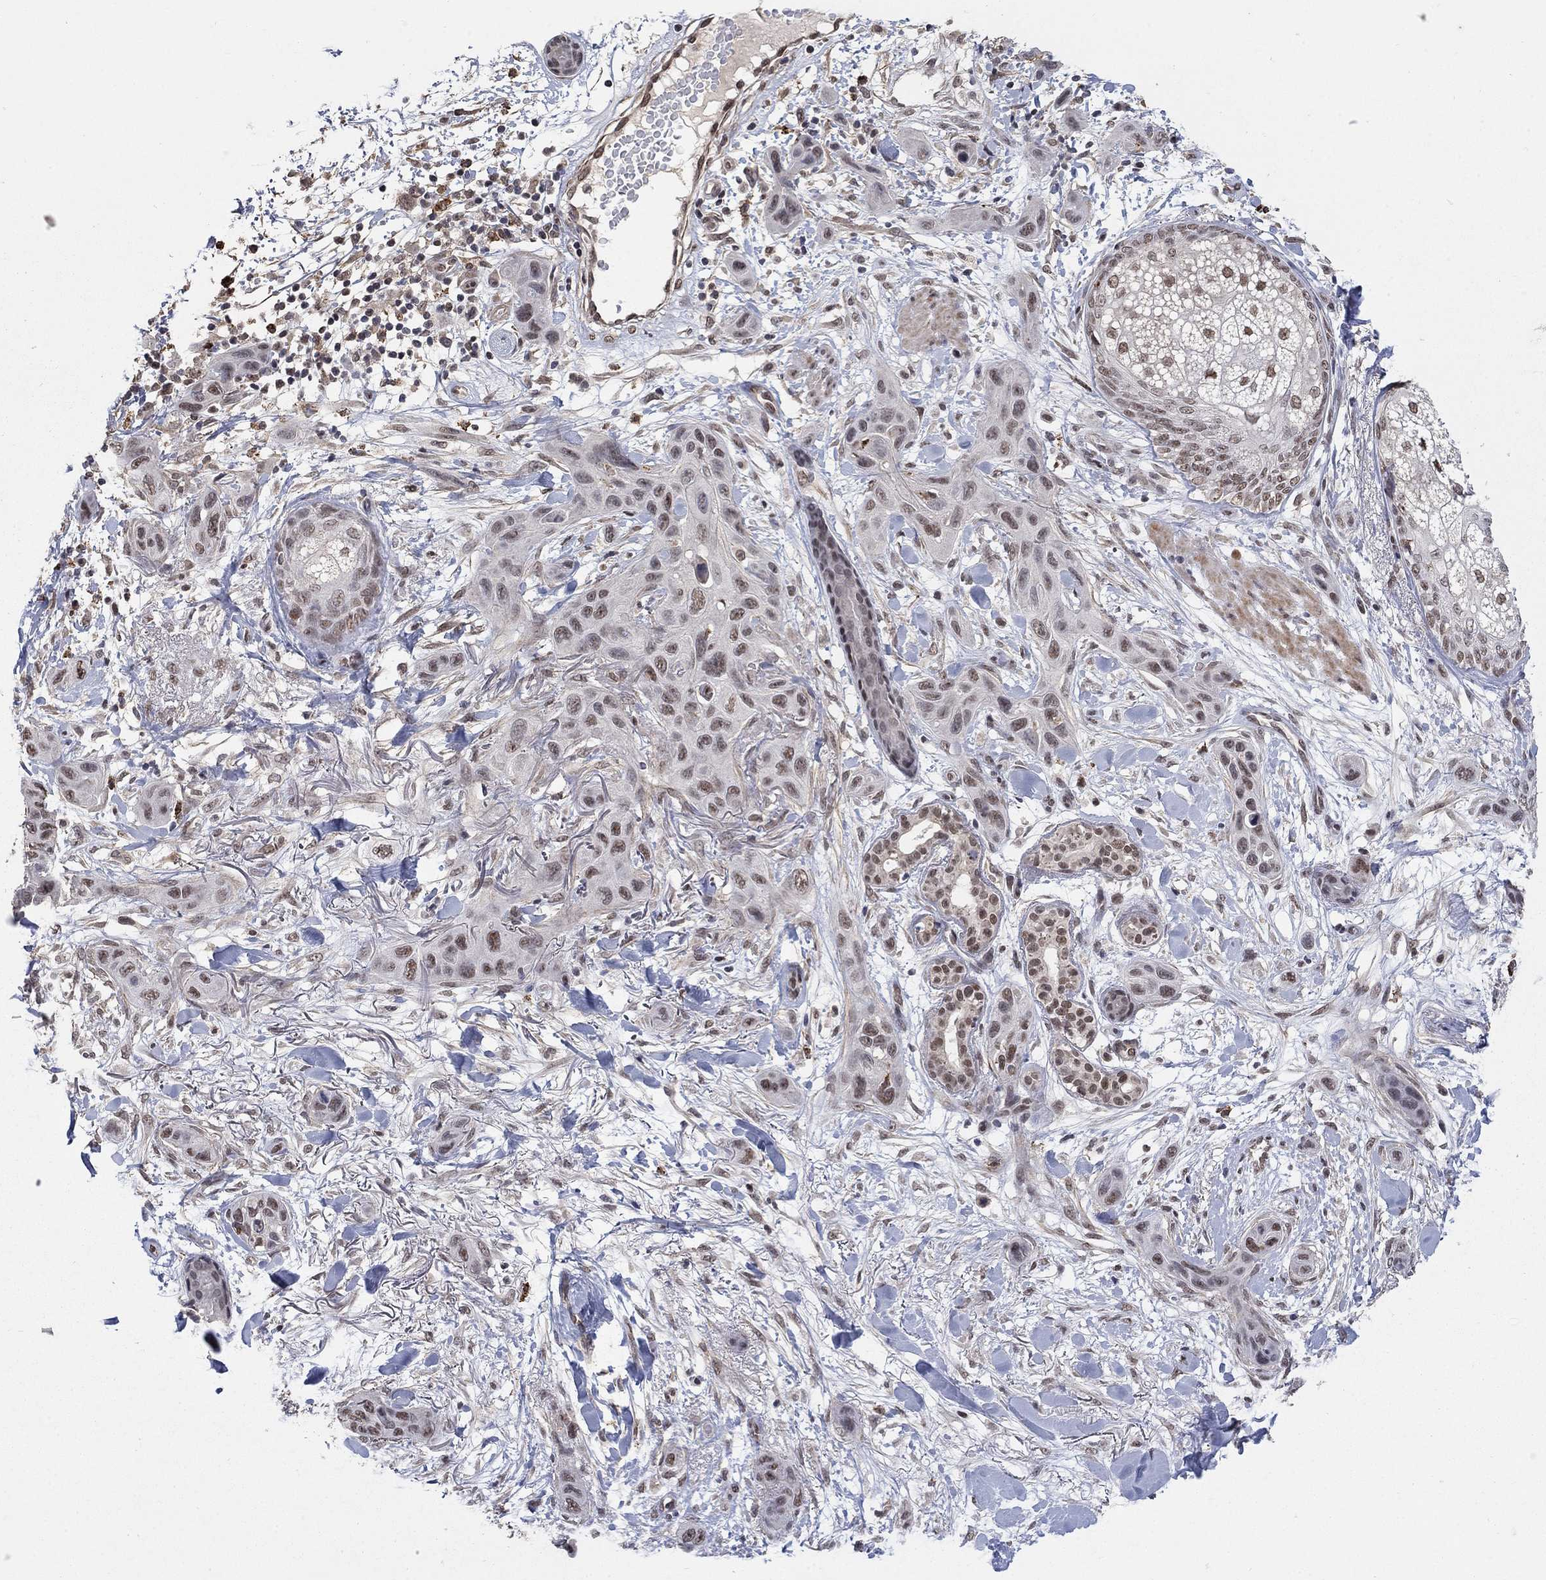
{"staining": {"intensity": "moderate", "quantity": "25%-75%", "location": "nuclear"}, "tissue": "skin cancer", "cell_type": "Tumor cells", "image_type": "cancer", "snomed": [{"axis": "morphology", "description": "Squamous cell carcinoma, NOS"}, {"axis": "topography", "description": "Skin"}], "caption": "This image exhibits immunohistochemistry (IHC) staining of skin squamous cell carcinoma, with medium moderate nuclear positivity in about 25%-75% of tumor cells.", "gene": "GRIA3", "patient": {"sex": "male", "age": 78}}